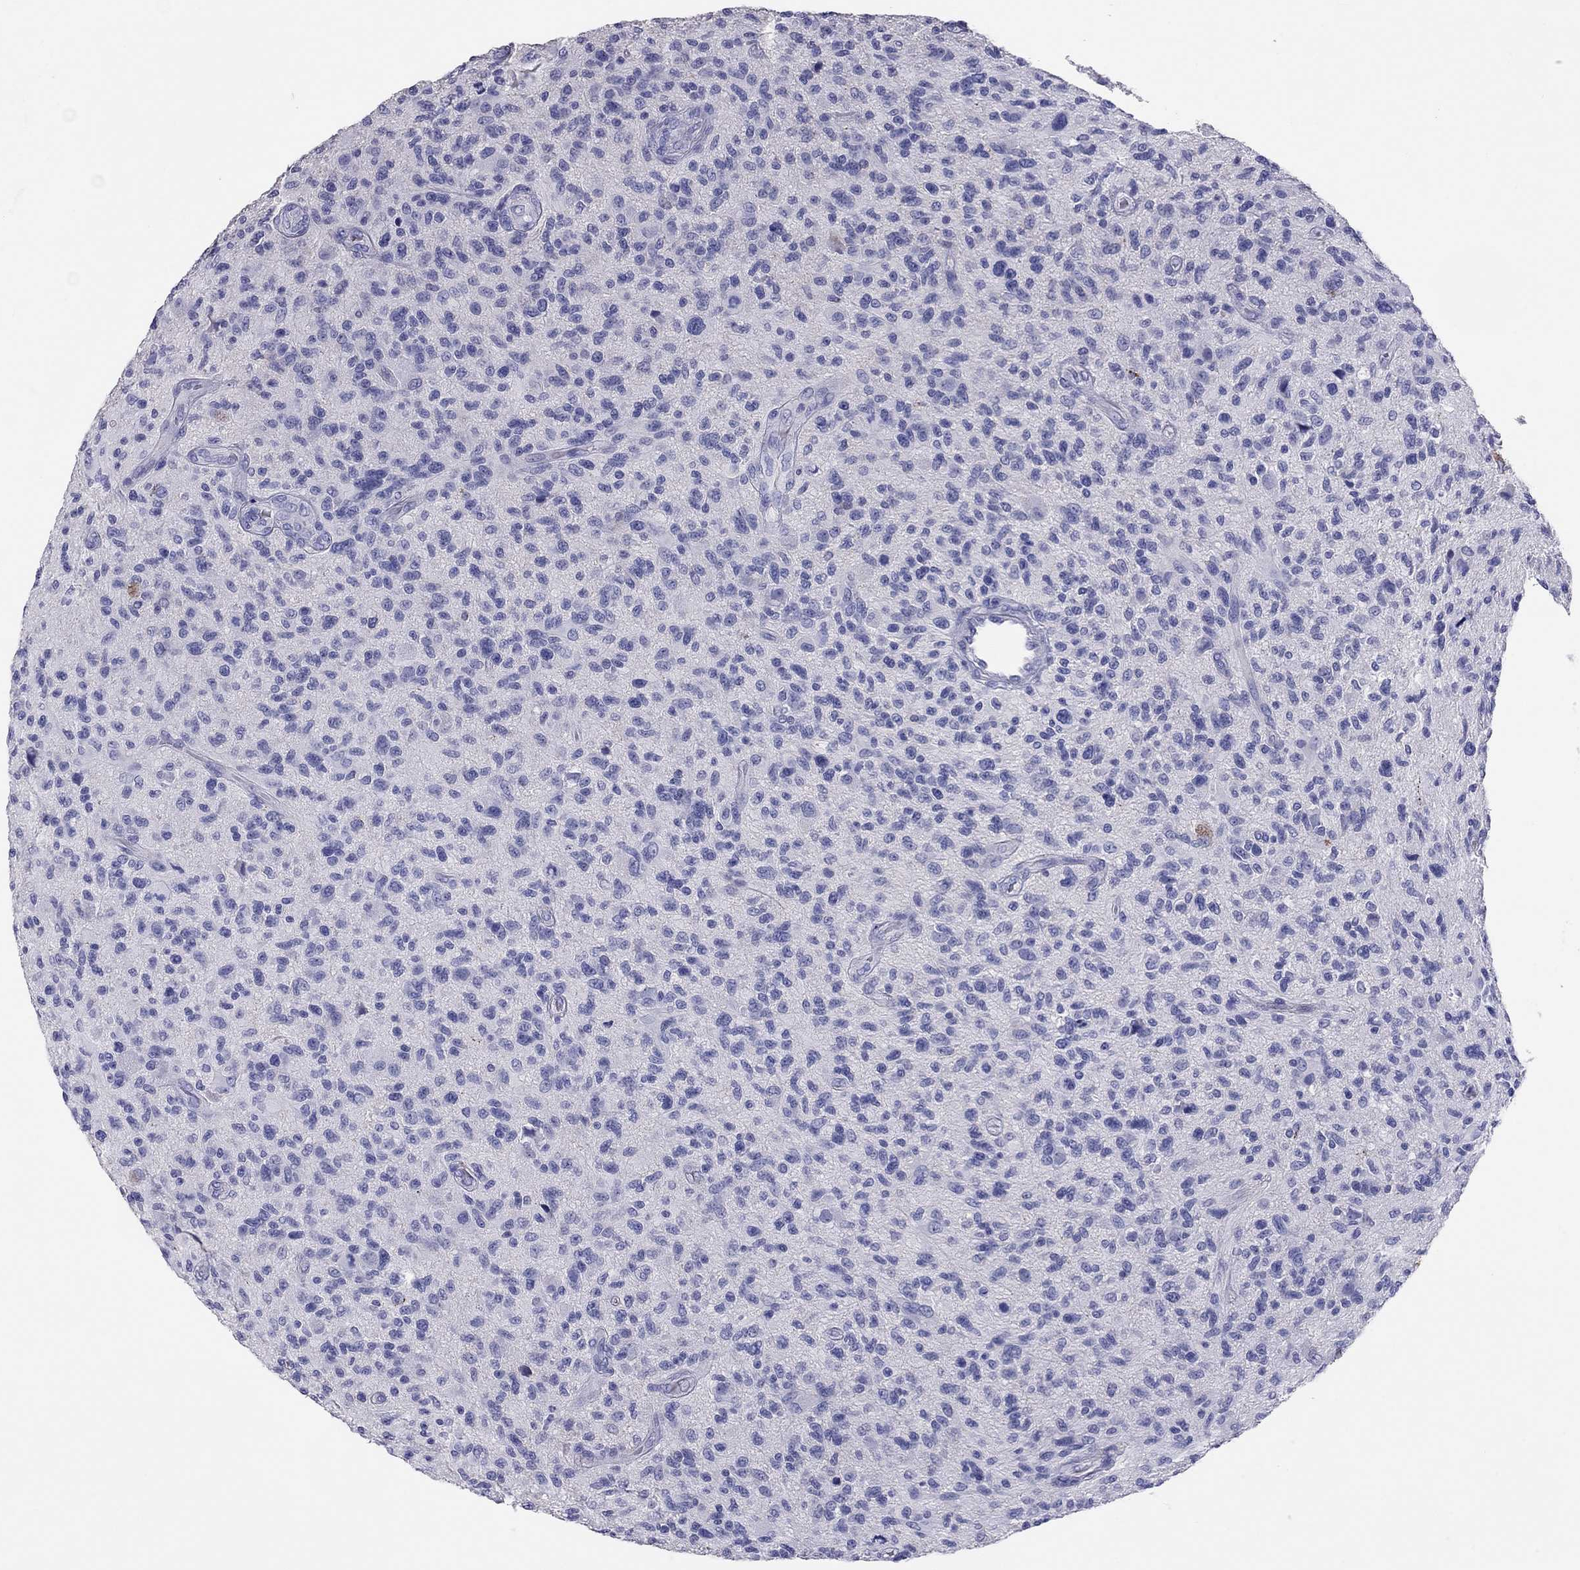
{"staining": {"intensity": "negative", "quantity": "none", "location": "none"}, "tissue": "glioma", "cell_type": "Tumor cells", "image_type": "cancer", "snomed": [{"axis": "morphology", "description": "Glioma, malignant, High grade"}, {"axis": "topography", "description": "Brain"}], "caption": "The histopathology image shows no staining of tumor cells in glioma.", "gene": "CALHM1", "patient": {"sex": "male", "age": 47}}